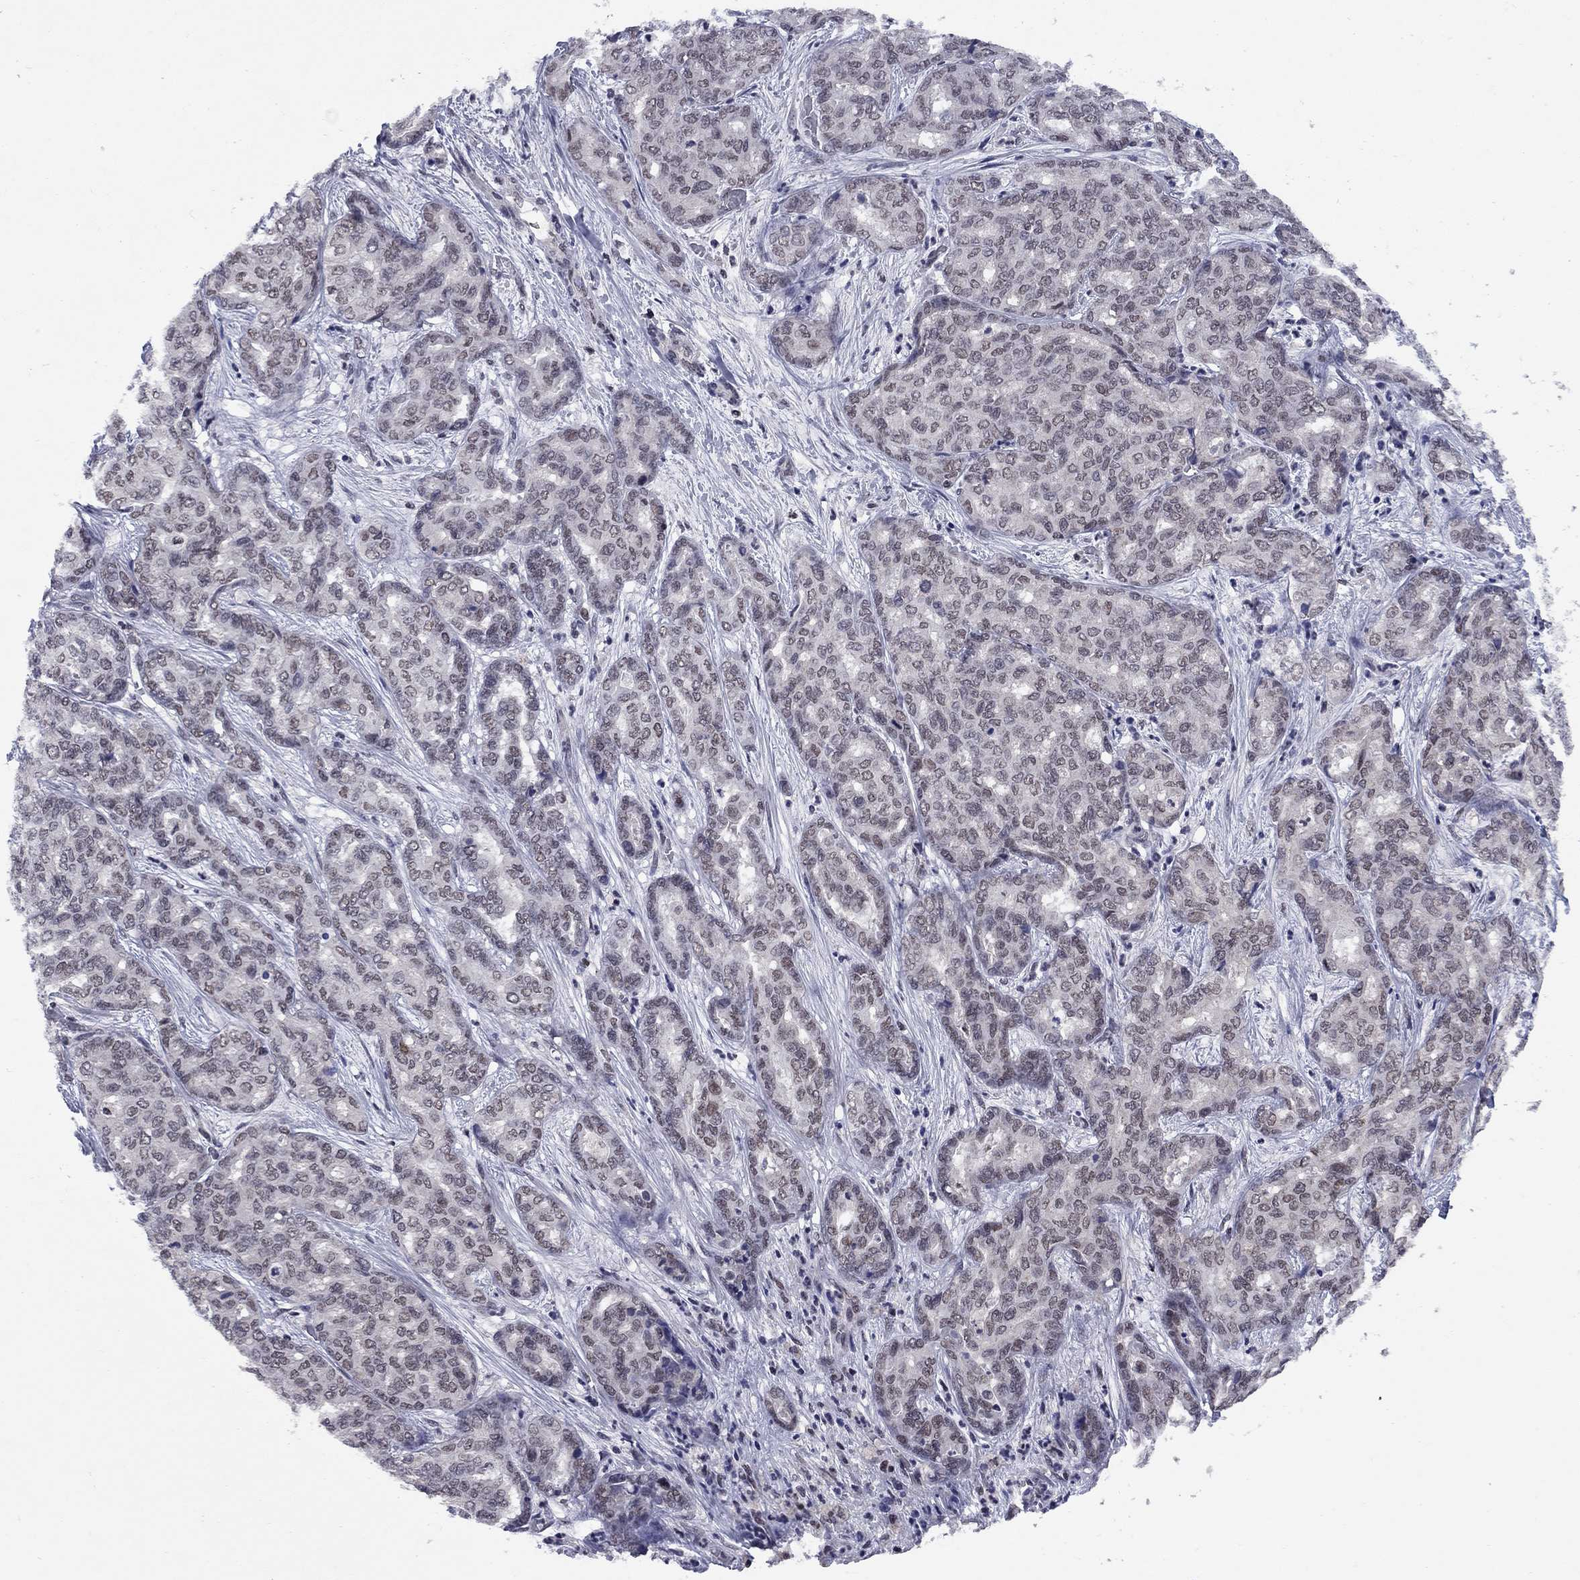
{"staining": {"intensity": "negative", "quantity": "none", "location": "none"}, "tissue": "liver cancer", "cell_type": "Tumor cells", "image_type": "cancer", "snomed": [{"axis": "morphology", "description": "Cholangiocarcinoma"}, {"axis": "topography", "description": "Liver"}], "caption": "This photomicrograph is of liver cholangiocarcinoma stained with immunohistochemistry (IHC) to label a protein in brown with the nuclei are counter-stained blue. There is no positivity in tumor cells.", "gene": "TAF9", "patient": {"sex": "female", "age": 64}}